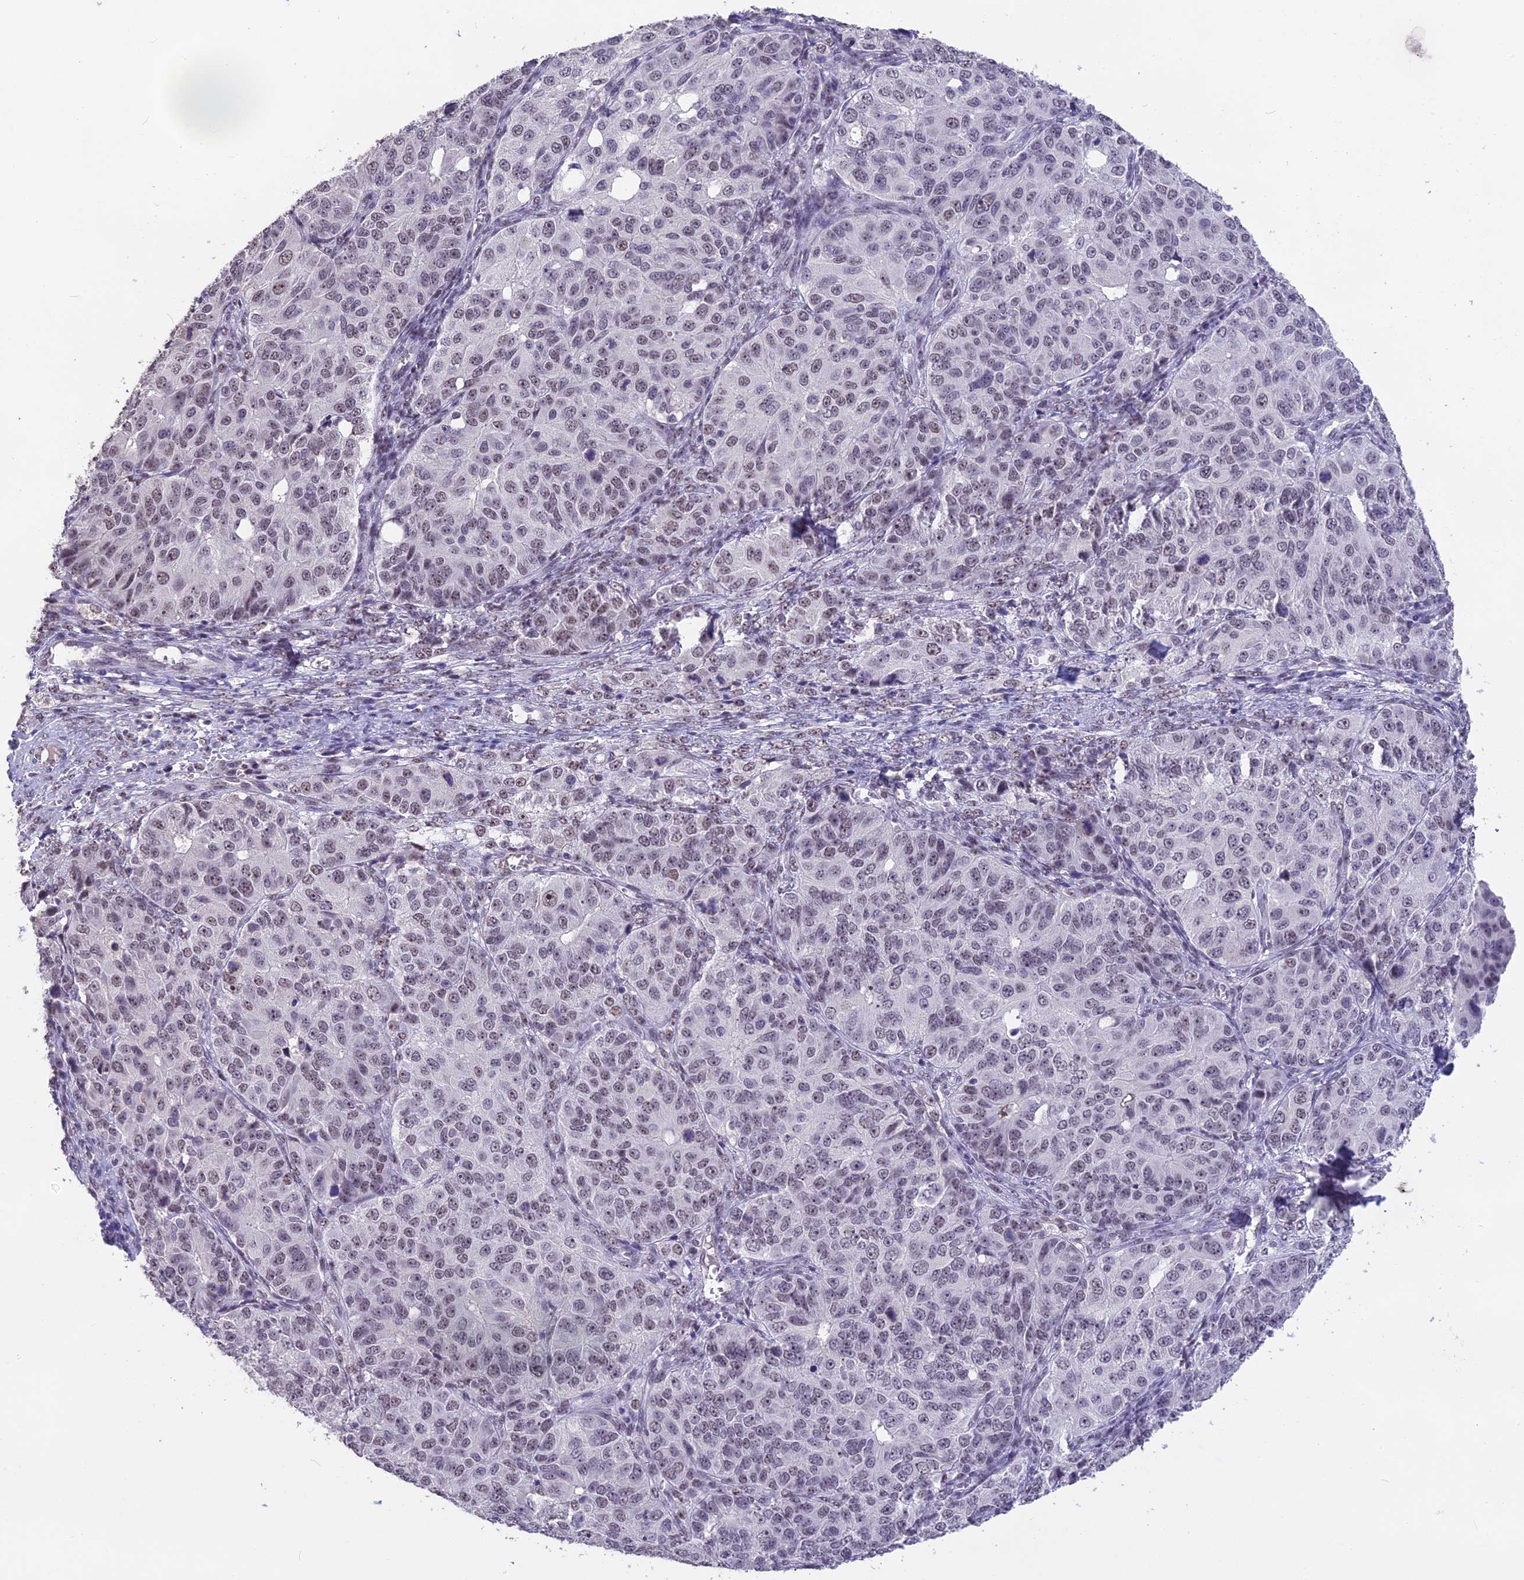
{"staining": {"intensity": "weak", "quantity": "25%-75%", "location": "nuclear"}, "tissue": "ovarian cancer", "cell_type": "Tumor cells", "image_type": "cancer", "snomed": [{"axis": "morphology", "description": "Carcinoma, endometroid"}, {"axis": "topography", "description": "Ovary"}], "caption": "Immunohistochemistry (IHC) (DAB (3,3'-diaminobenzidine)) staining of ovarian cancer reveals weak nuclear protein staining in about 25%-75% of tumor cells.", "gene": "SETD2", "patient": {"sex": "female", "age": 51}}